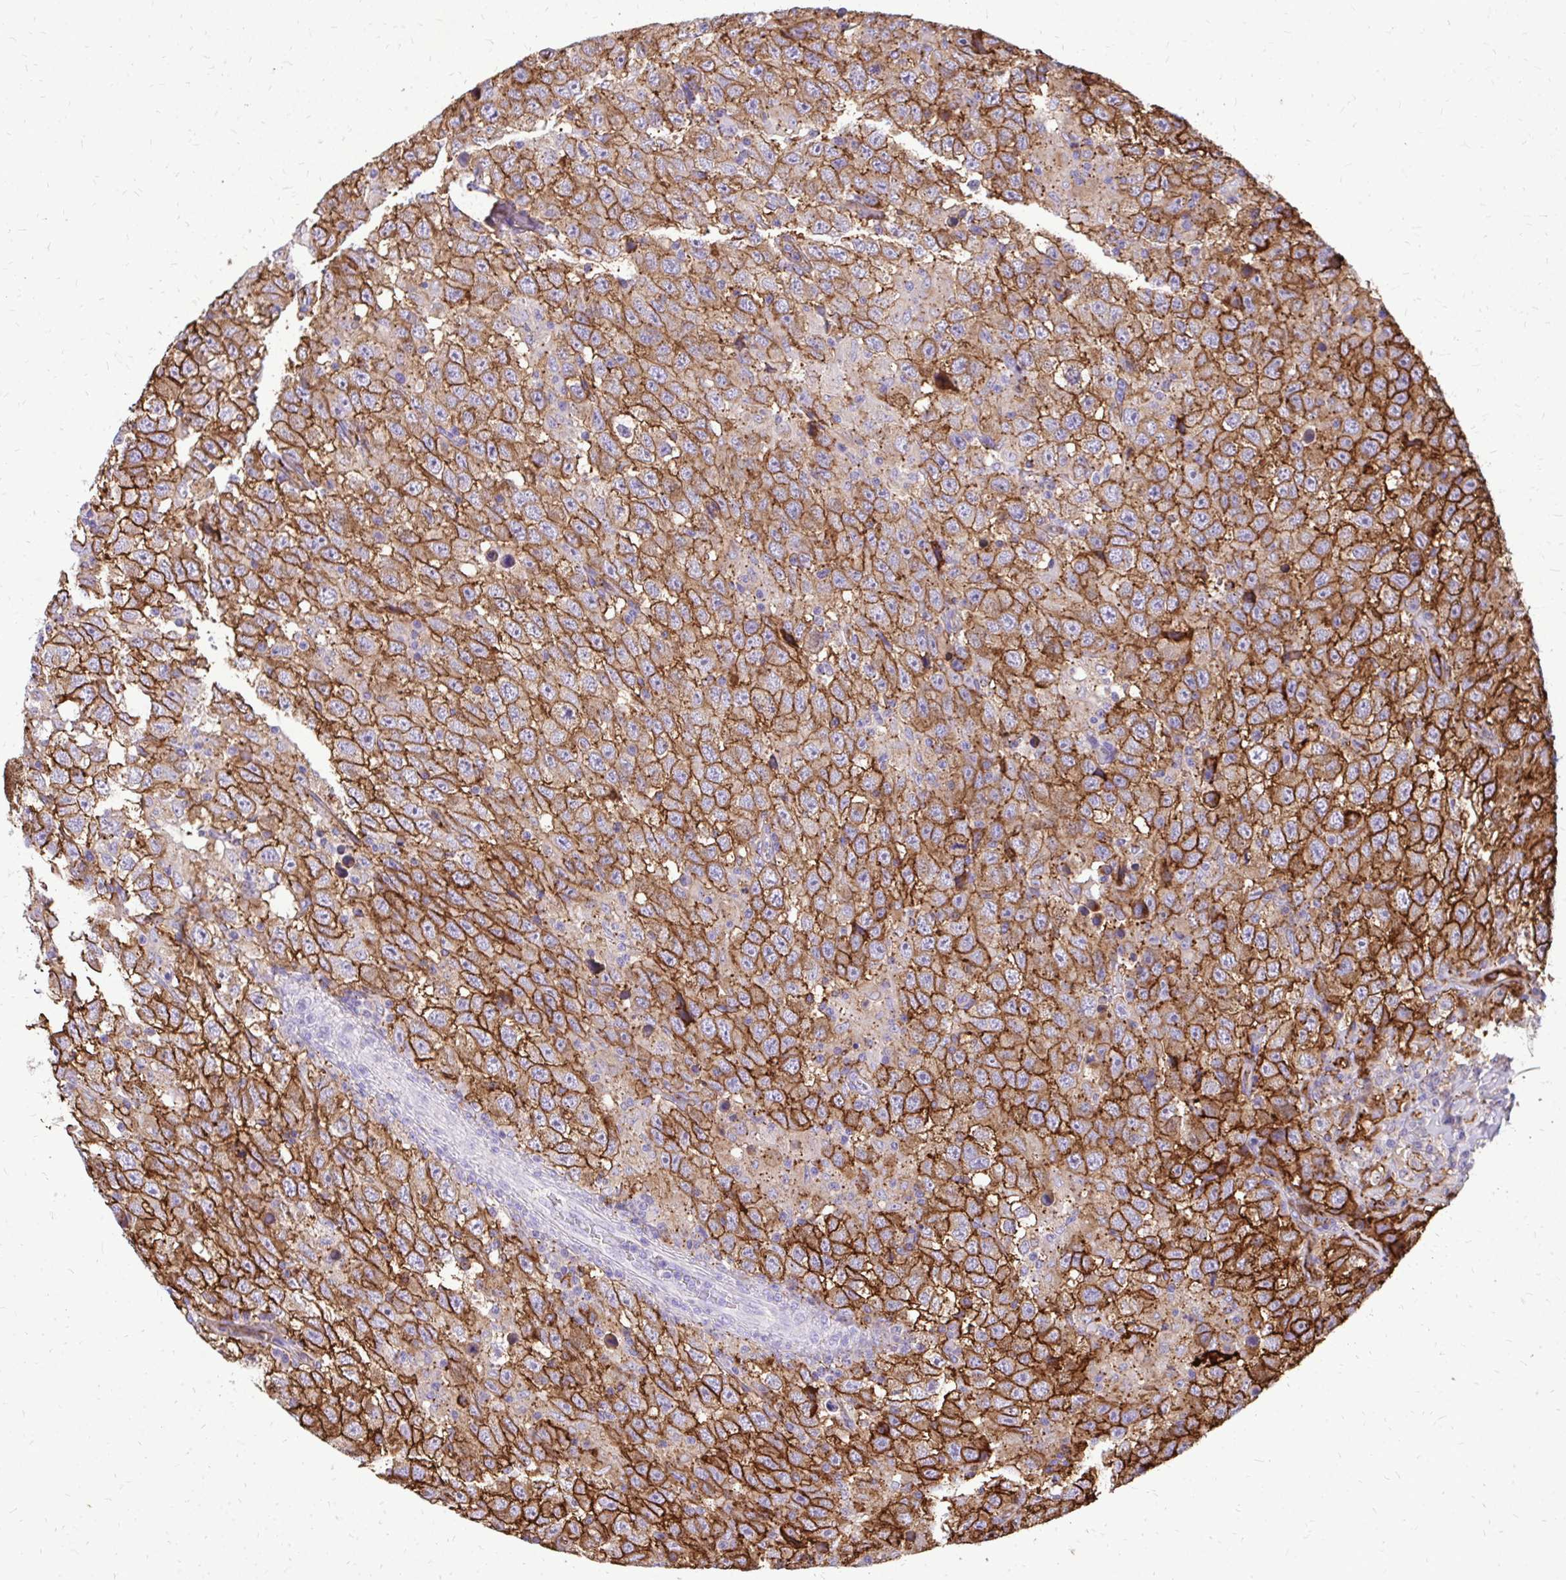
{"staining": {"intensity": "strong", "quantity": ">75%", "location": "cytoplasmic/membranous"}, "tissue": "testis cancer", "cell_type": "Tumor cells", "image_type": "cancer", "snomed": [{"axis": "morphology", "description": "Seminoma, NOS"}, {"axis": "topography", "description": "Testis"}], "caption": "The image demonstrates a brown stain indicating the presence of a protein in the cytoplasmic/membranous of tumor cells in testis cancer.", "gene": "MARCKSL1", "patient": {"sex": "male", "age": 41}}